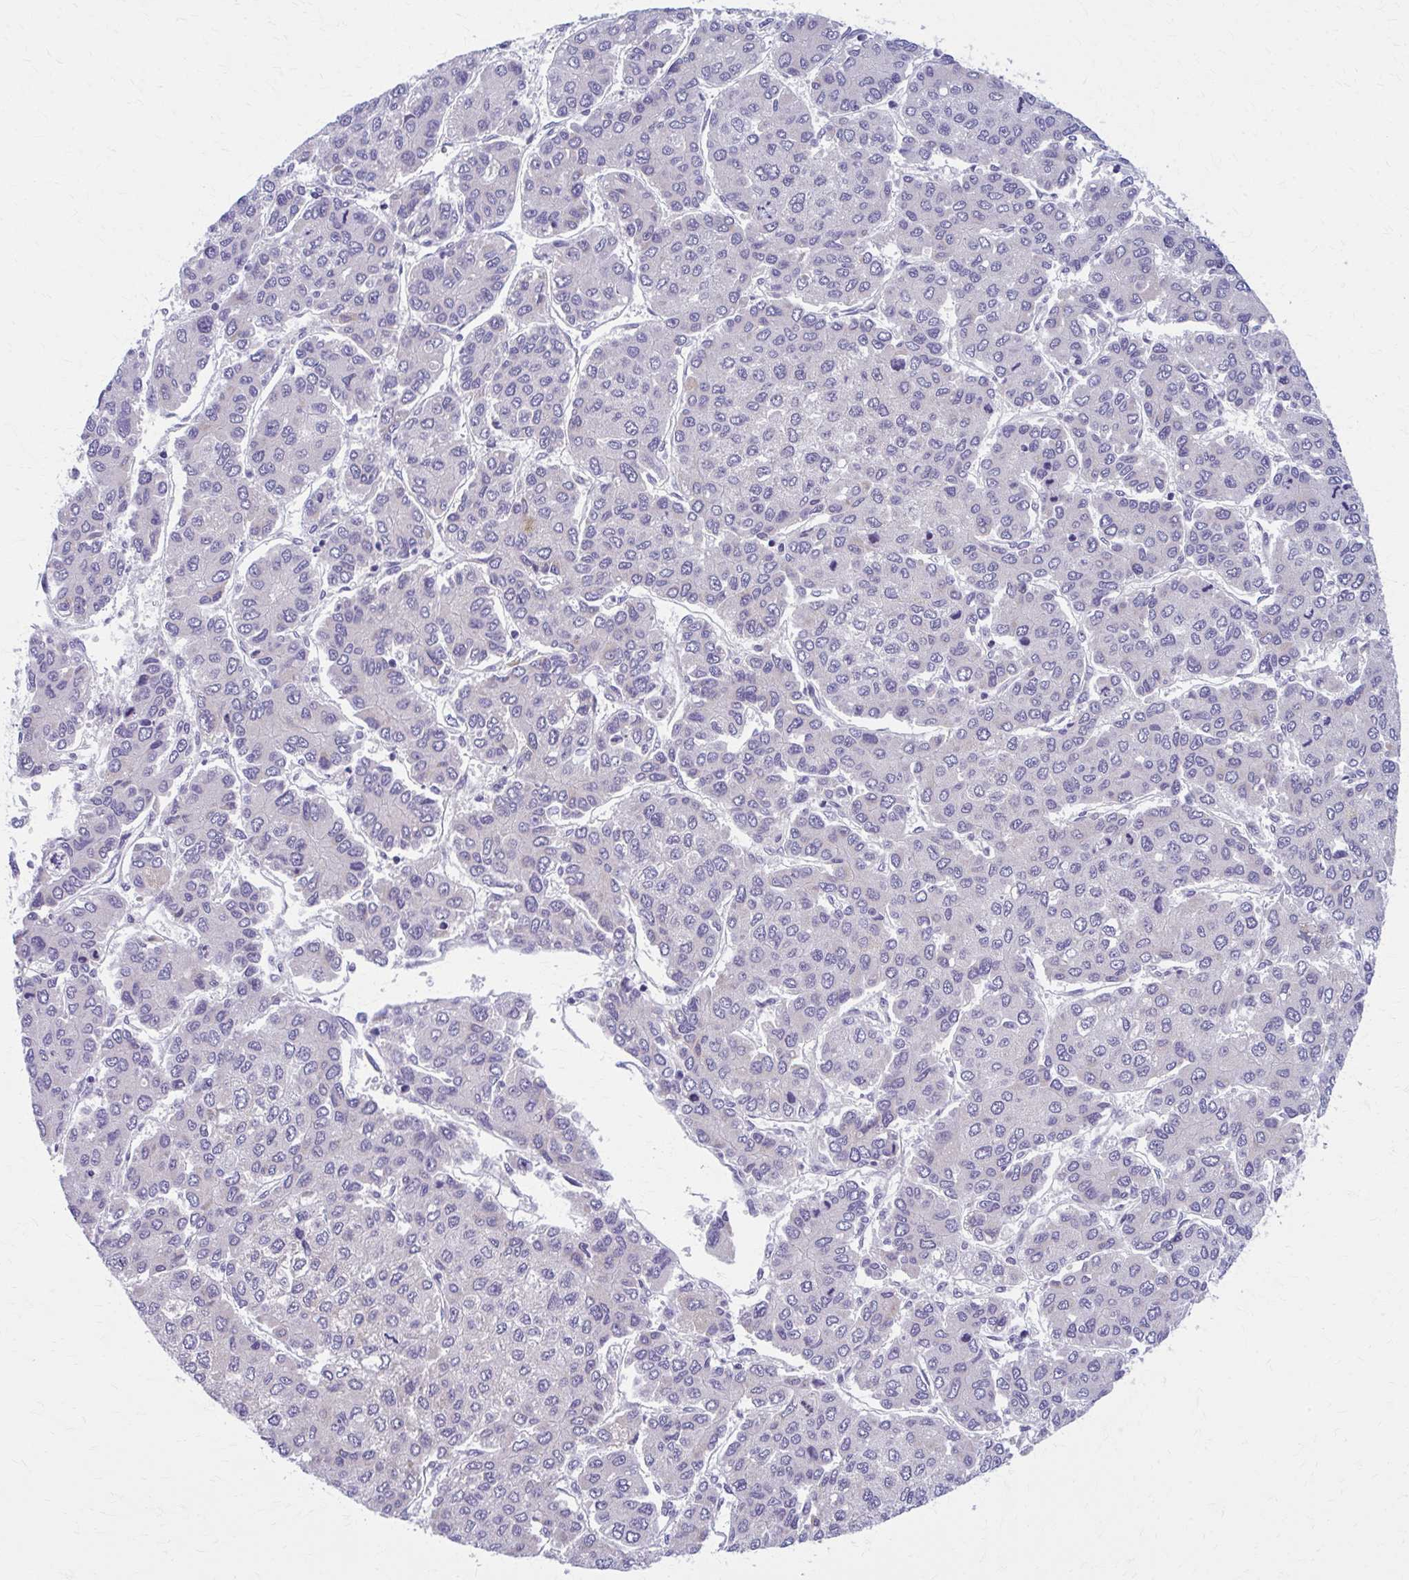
{"staining": {"intensity": "negative", "quantity": "none", "location": "none"}, "tissue": "liver cancer", "cell_type": "Tumor cells", "image_type": "cancer", "snomed": [{"axis": "morphology", "description": "Carcinoma, Hepatocellular, NOS"}, {"axis": "topography", "description": "Liver"}], "caption": "A photomicrograph of liver cancer (hepatocellular carcinoma) stained for a protein shows no brown staining in tumor cells.", "gene": "SPATS2L", "patient": {"sex": "female", "age": 66}}